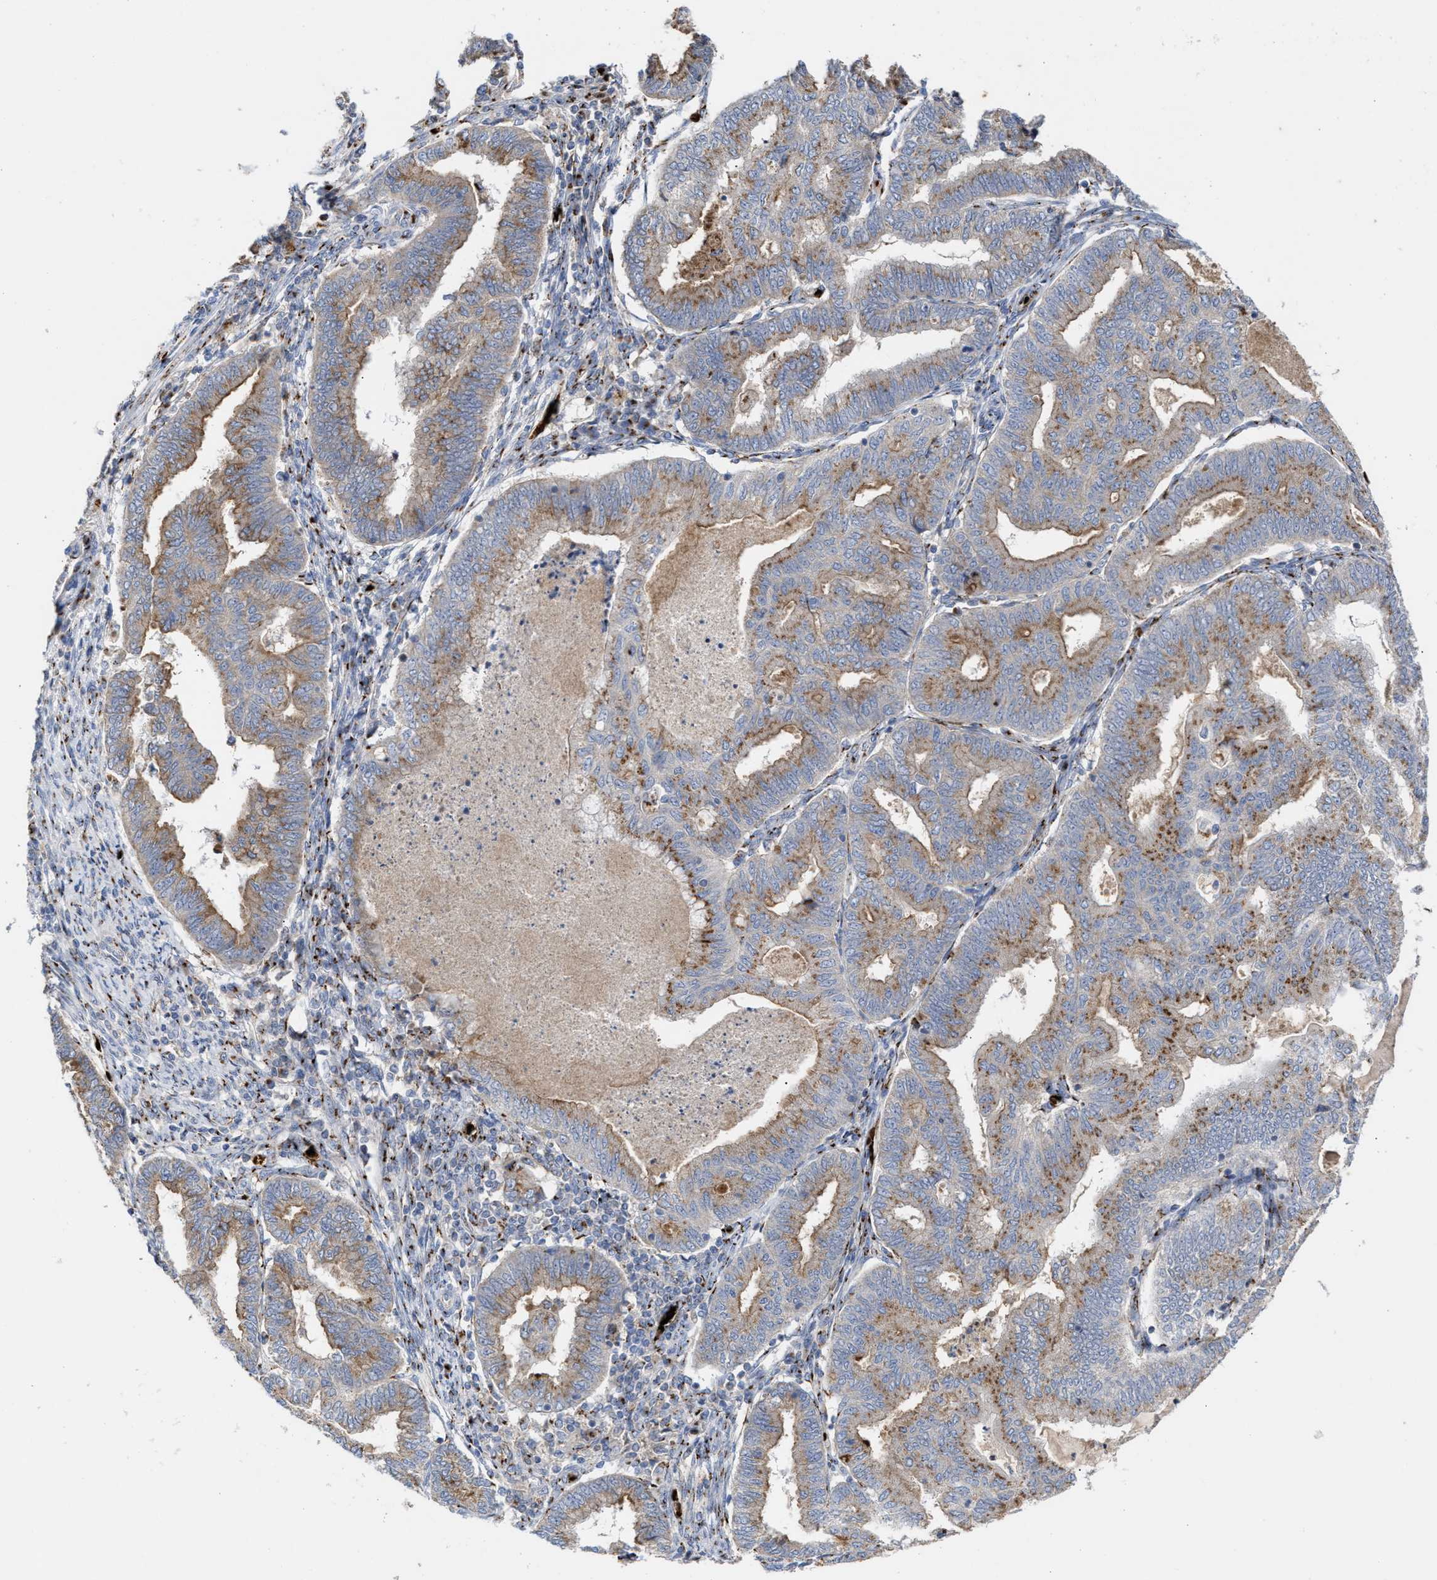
{"staining": {"intensity": "moderate", "quantity": ">75%", "location": "cytoplasmic/membranous"}, "tissue": "endometrial cancer", "cell_type": "Tumor cells", "image_type": "cancer", "snomed": [{"axis": "morphology", "description": "Polyp, NOS"}, {"axis": "morphology", "description": "Adenocarcinoma, NOS"}, {"axis": "morphology", "description": "Adenoma, NOS"}, {"axis": "topography", "description": "Endometrium"}], "caption": "Protein analysis of polyp (endometrial) tissue demonstrates moderate cytoplasmic/membranous staining in approximately >75% of tumor cells.", "gene": "CCL2", "patient": {"sex": "female", "age": 79}}